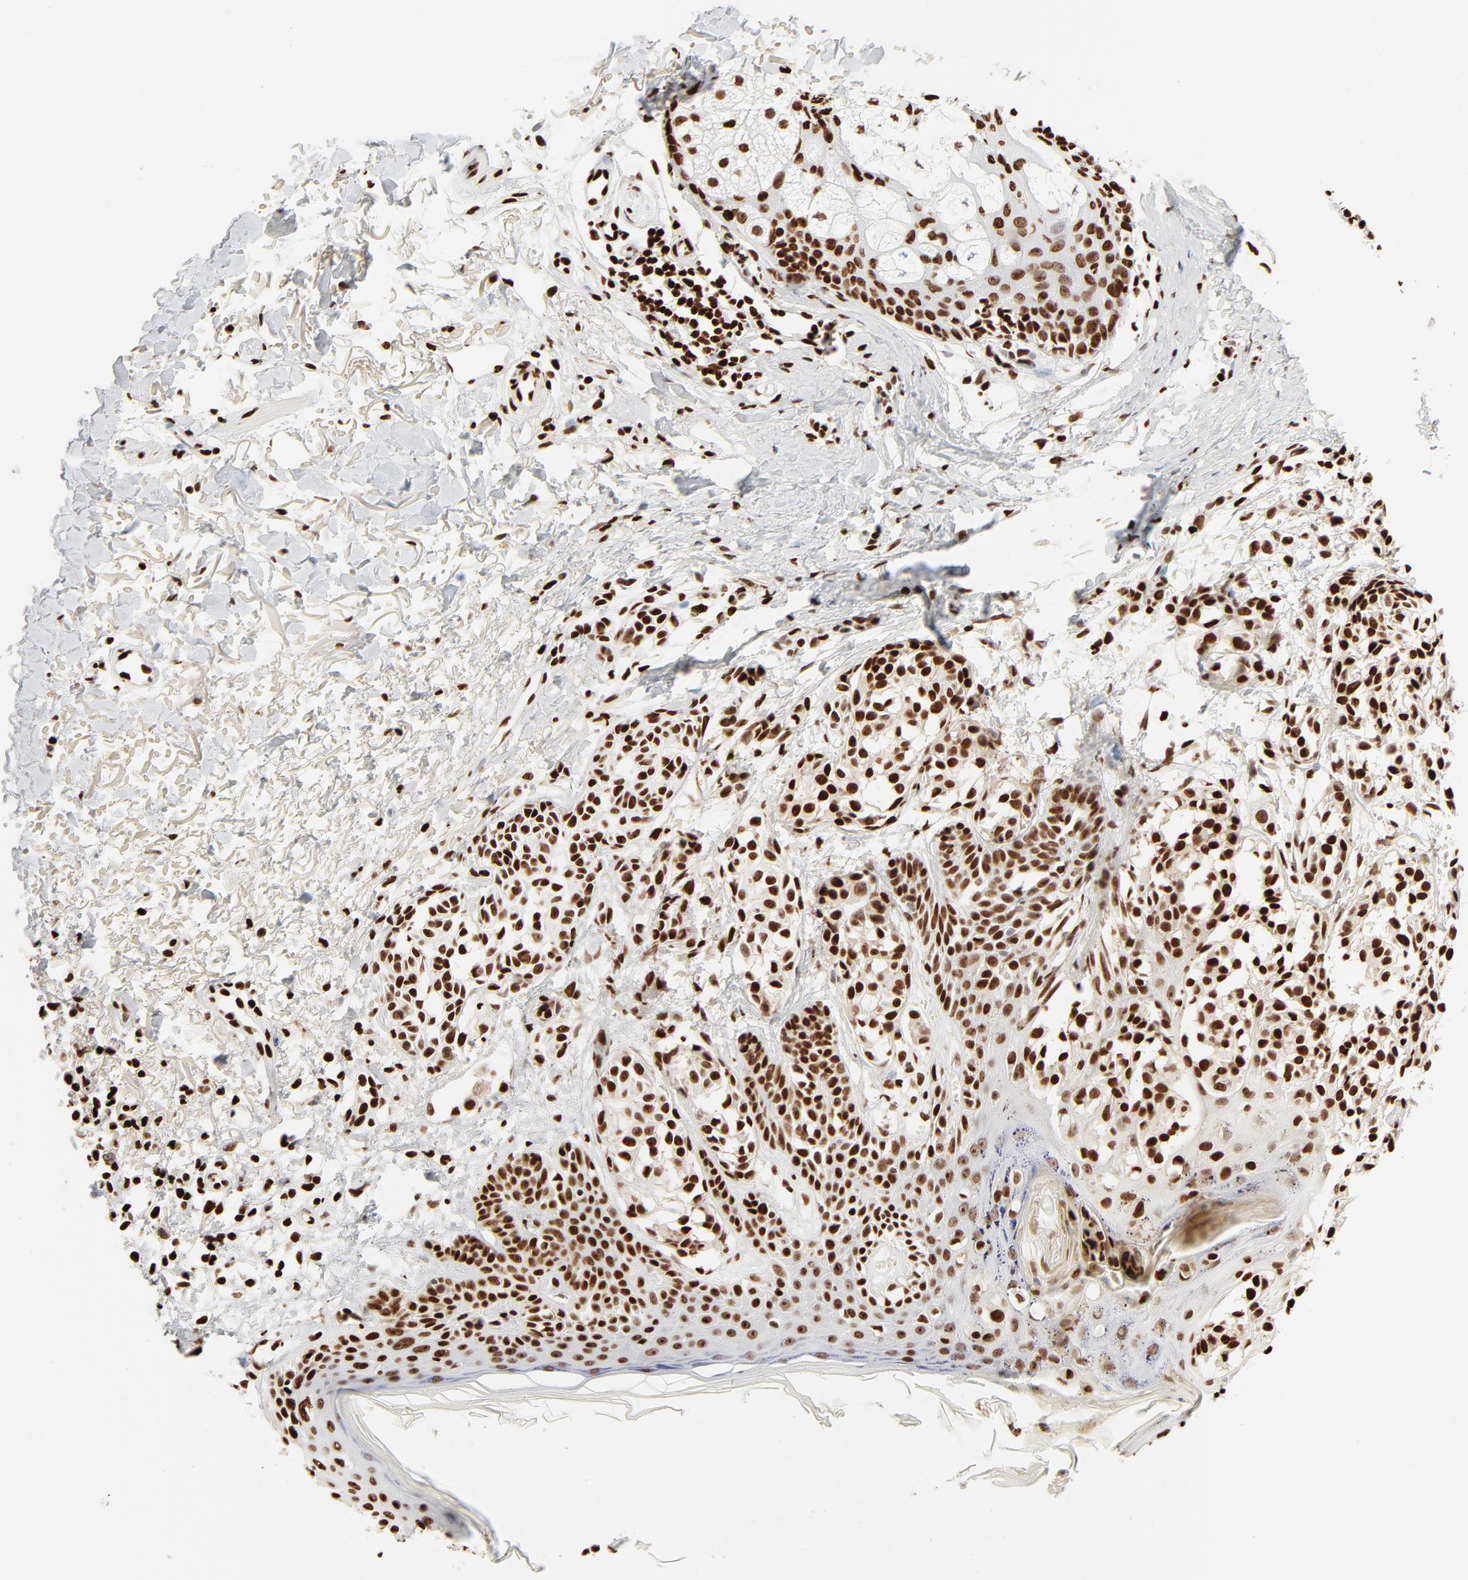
{"staining": {"intensity": "strong", "quantity": ">75%", "location": "nuclear"}, "tissue": "melanoma", "cell_type": "Tumor cells", "image_type": "cancer", "snomed": [{"axis": "morphology", "description": "Malignant melanoma, NOS"}, {"axis": "topography", "description": "Skin"}], "caption": "This is an image of IHC staining of melanoma, which shows strong positivity in the nuclear of tumor cells.", "gene": "HMGB2", "patient": {"sex": "male", "age": 76}}